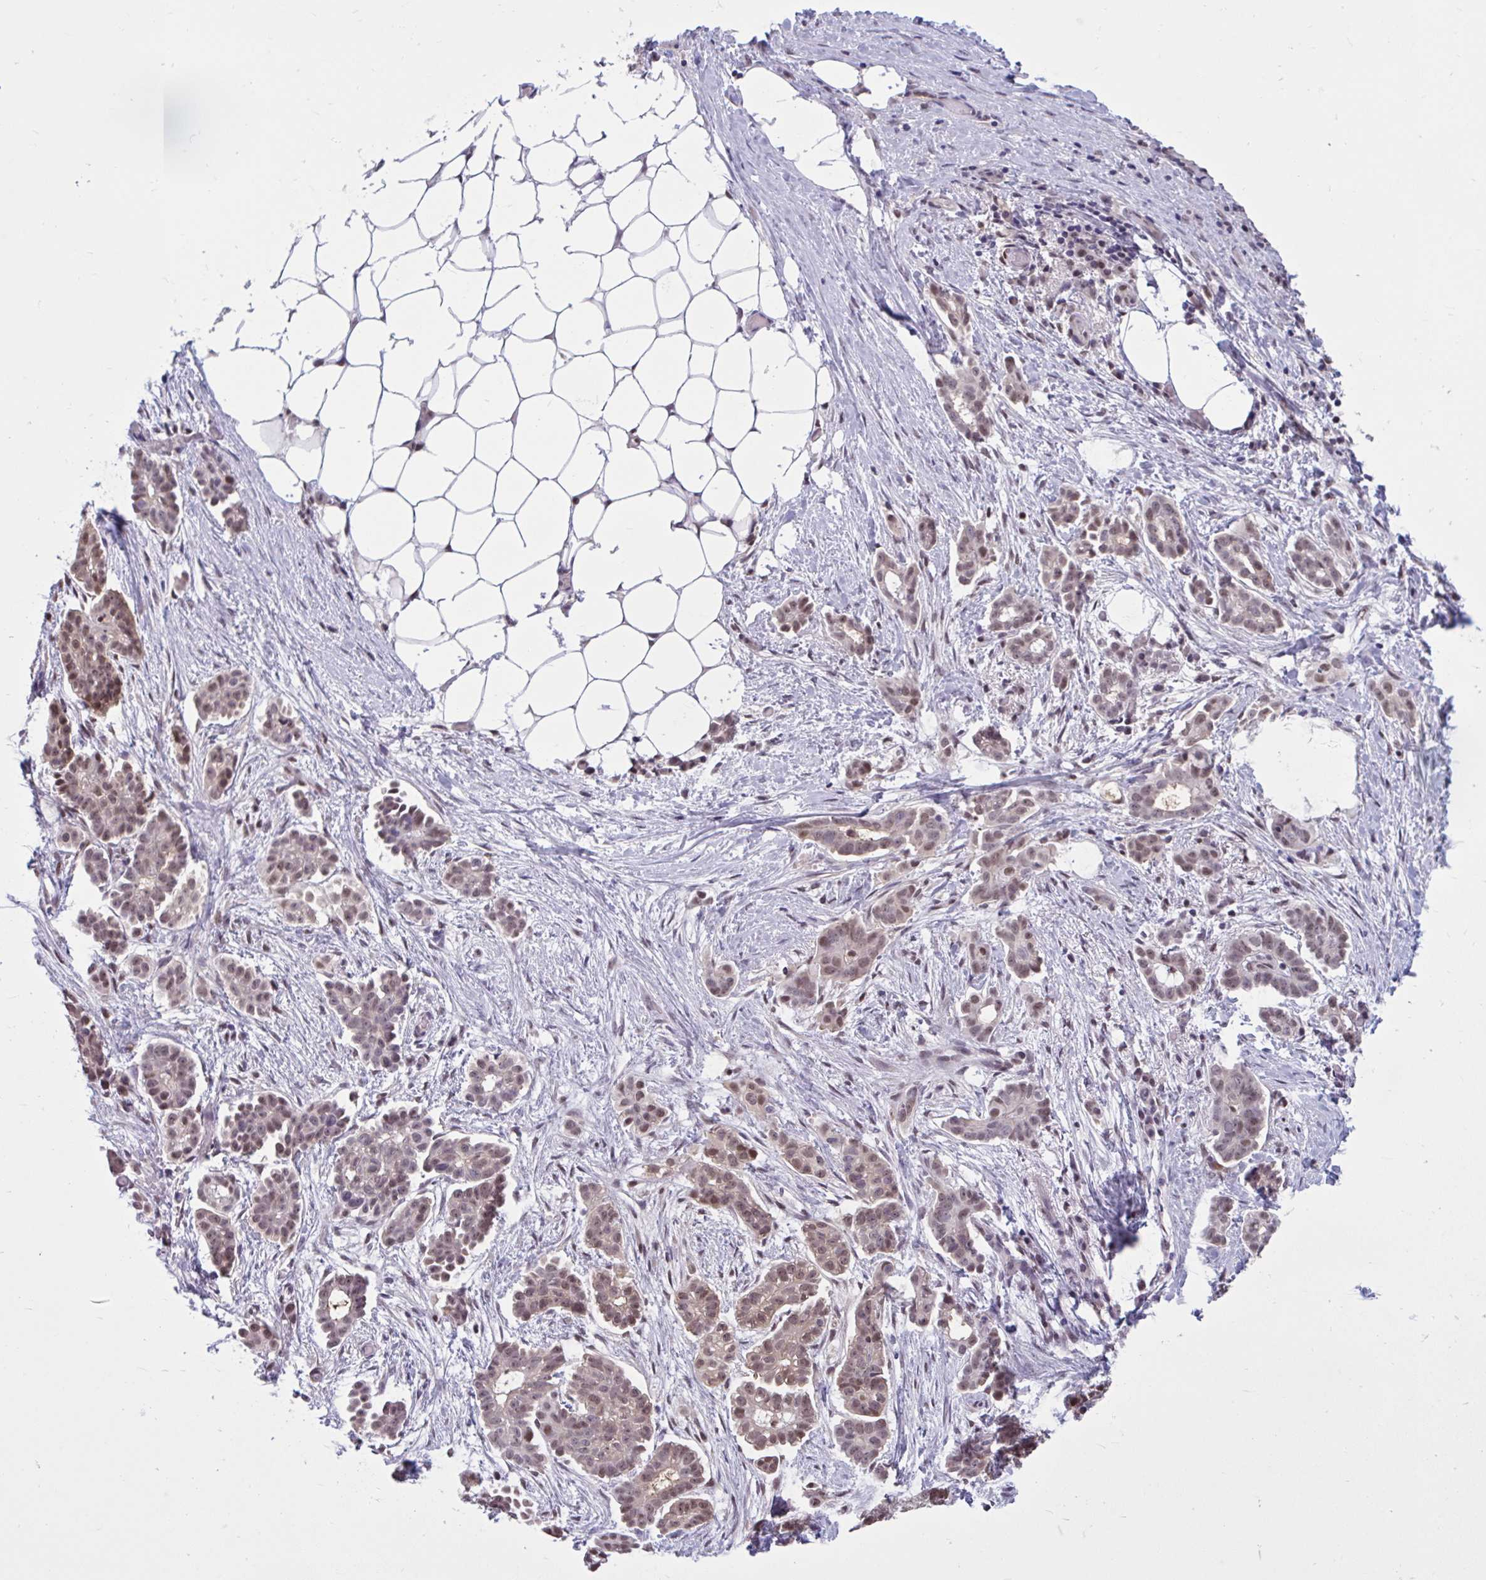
{"staining": {"intensity": "moderate", "quantity": ">75%", "location": "nuclear"}, "tissue": "ovarian cancer", "cell_type": "Tumor cells", "image_type": "cancer", "snomed": [{"axis": "morphology", "description": "Cystadenocarcinoma, serous, NOS"}, {"axis": "topography", "description": "Ovary"}], "caption": "Immunohistochemistry (IHC) (DAB (3,3'-diaminobenzidine)) staining of human ovarian serous cystadenocarcinoma displays moderate nuclear protein positivity in about >75% of tumor cells.", "gene": "RBL1", "patient": {"sex": "female", "age": 50}}